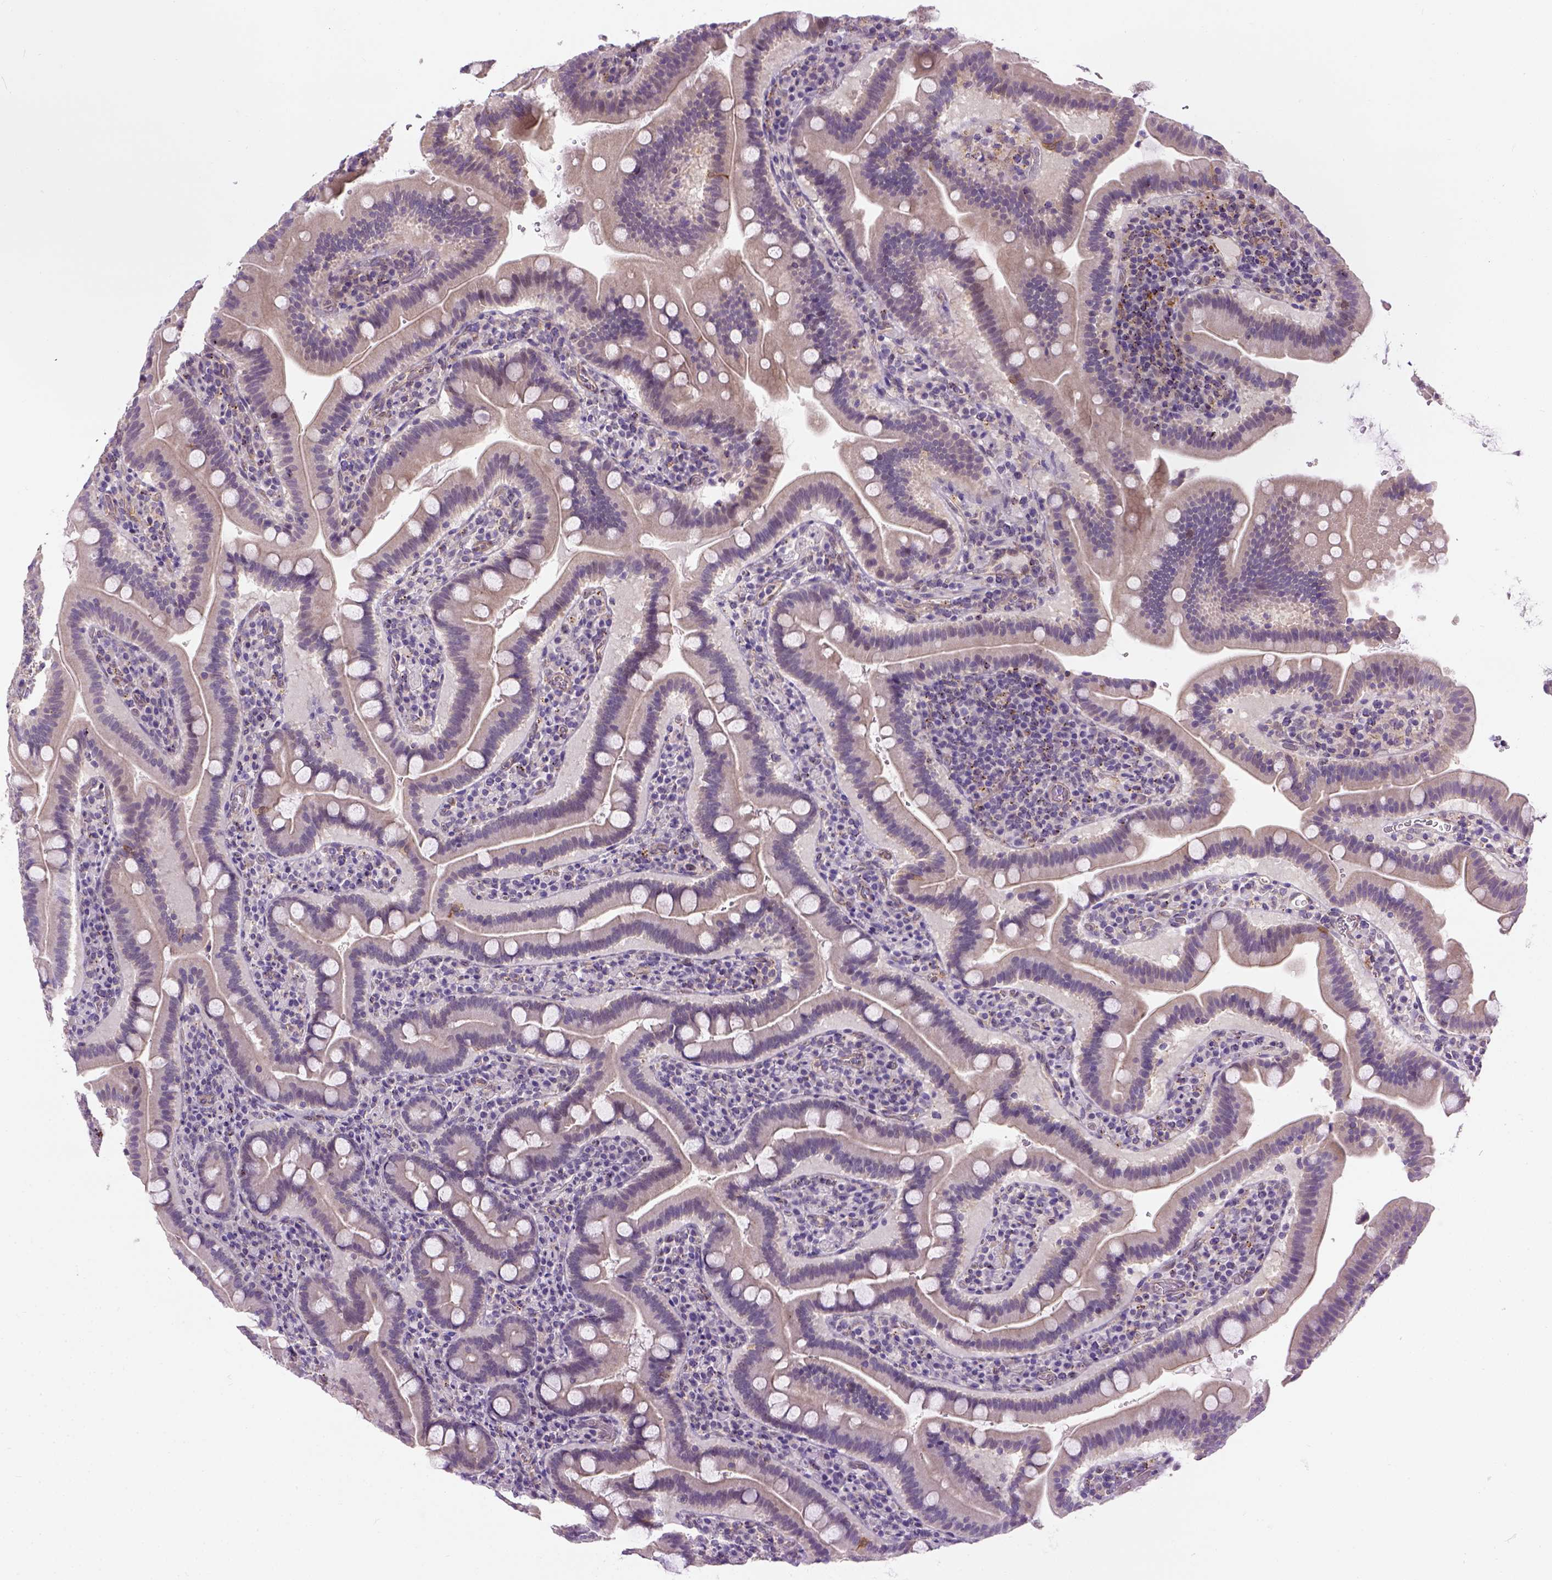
{"staining": {"intensity": "weak", "quantity": ">75%", "location": "cytoplasmic/membranous"}, "tissue": "small intestine", "cell_type": "Glandular cells", "image_type": "normal", "snomed": [{"axis": "morphology", "description": "Normal tissue, NOS"}, {"axis": "topography", "description": "Small intestine"}], "caption": "A high-resolution photomicrograph shows immunohistochemistry staining of unremarkable small intestine, which shows weak cytoplasmic/membranous expression in about >75% of glandular cells.", "gene": "KAZN", "patient": {"sex": "male", "age": 26}}